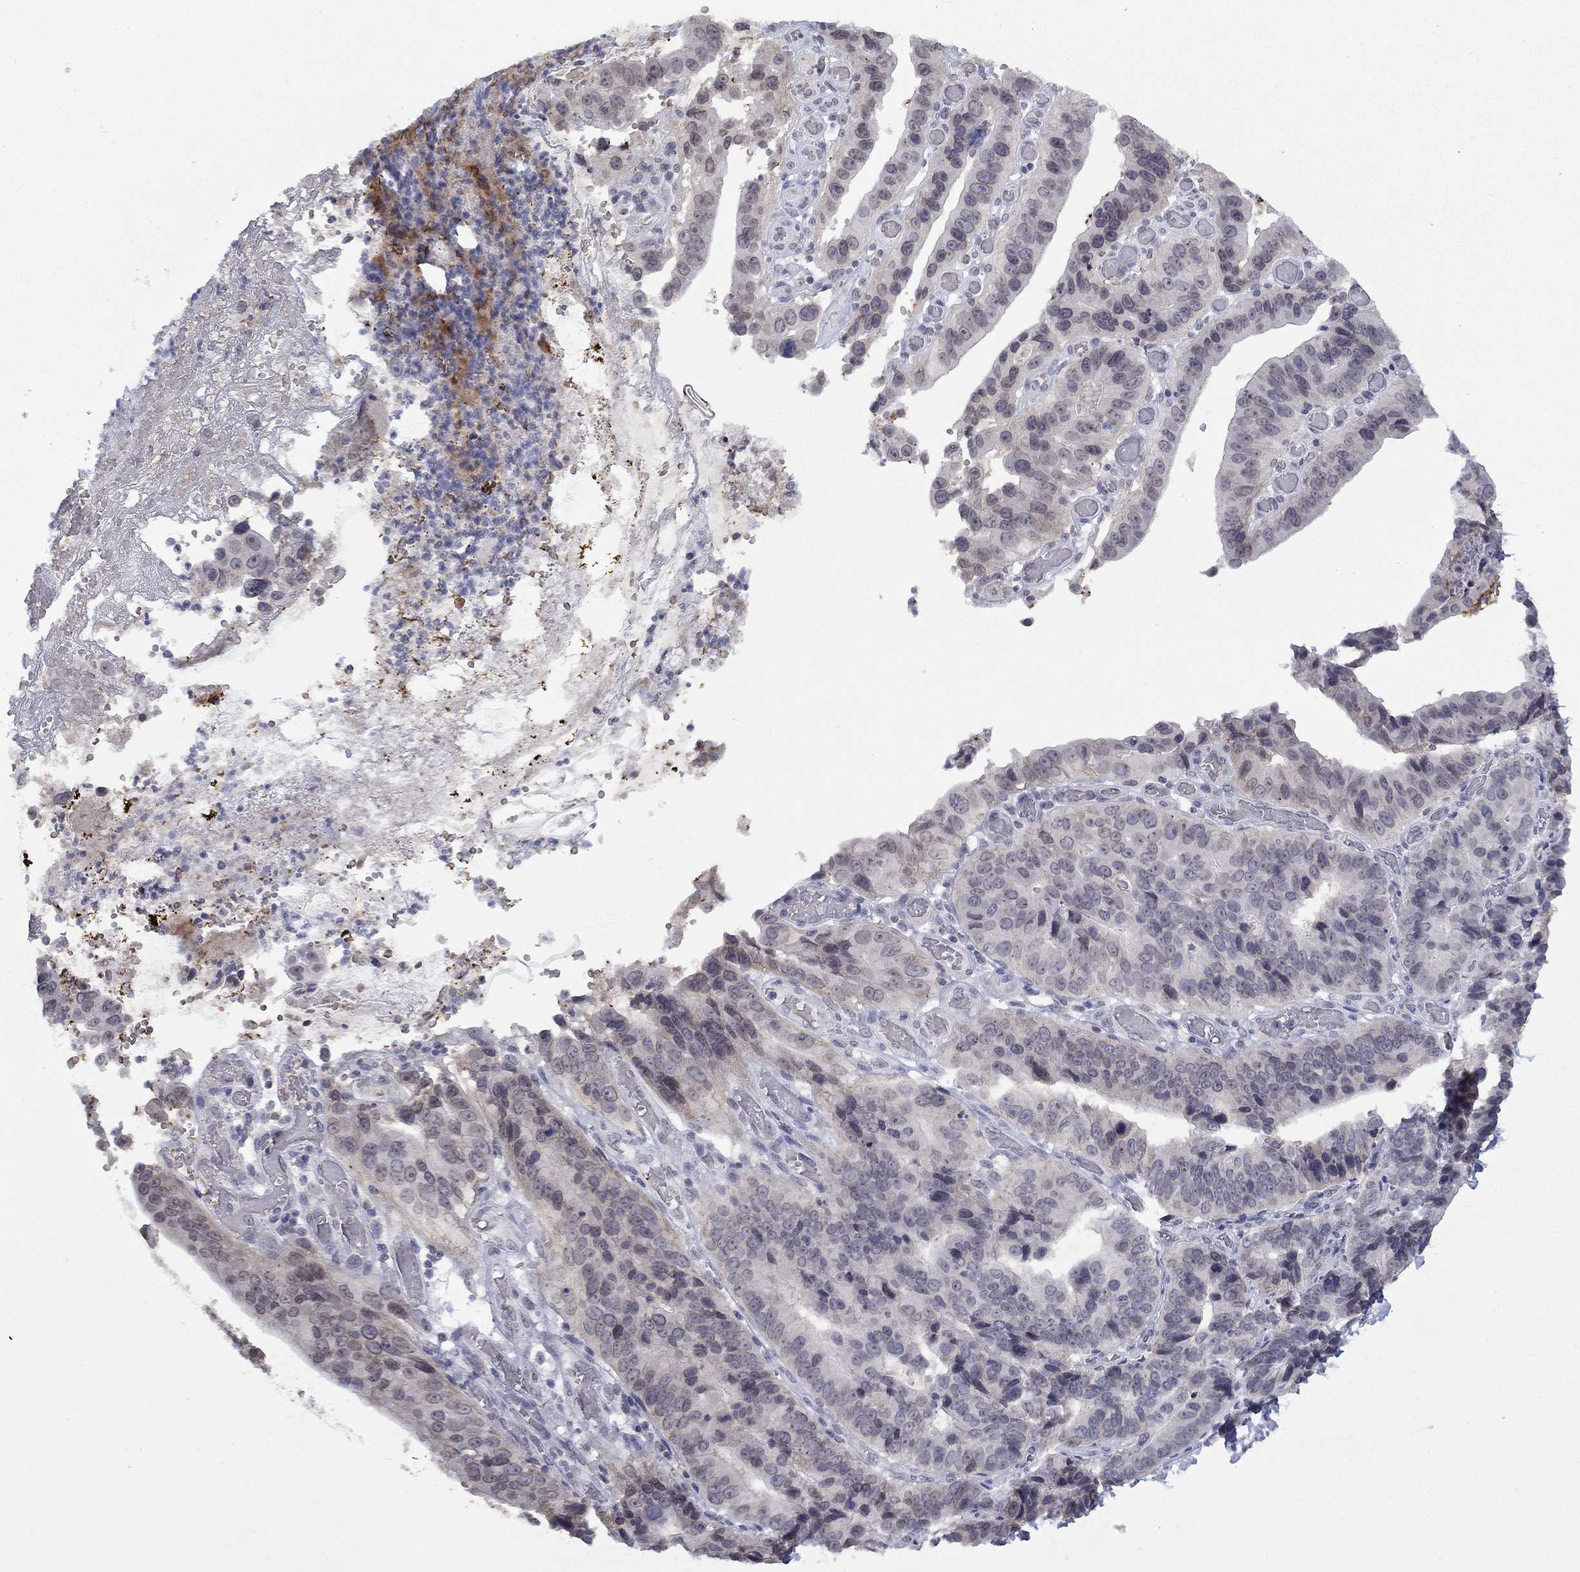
{"staining": {"intensity": "weak", "quantity": "25%-75%", "location": "cytoplasmic/membranous"}, "tissue": "stomach cancer", "cell_type": "Tumor cells", "image_type": "cancer", "snomed": [{"axis": "morphology", "description": "Adenocarcinoma, NOS"}, {"axis": "topography", "description": "Stomach"}], "caption": "Weak cytoplasmic/membranous protein staining is identified in approximately 25%-75% of tumor cells in stomach adenocarcinoma.", "gene": "NSMF", "patient": {"sex": "male", "age": 84}}